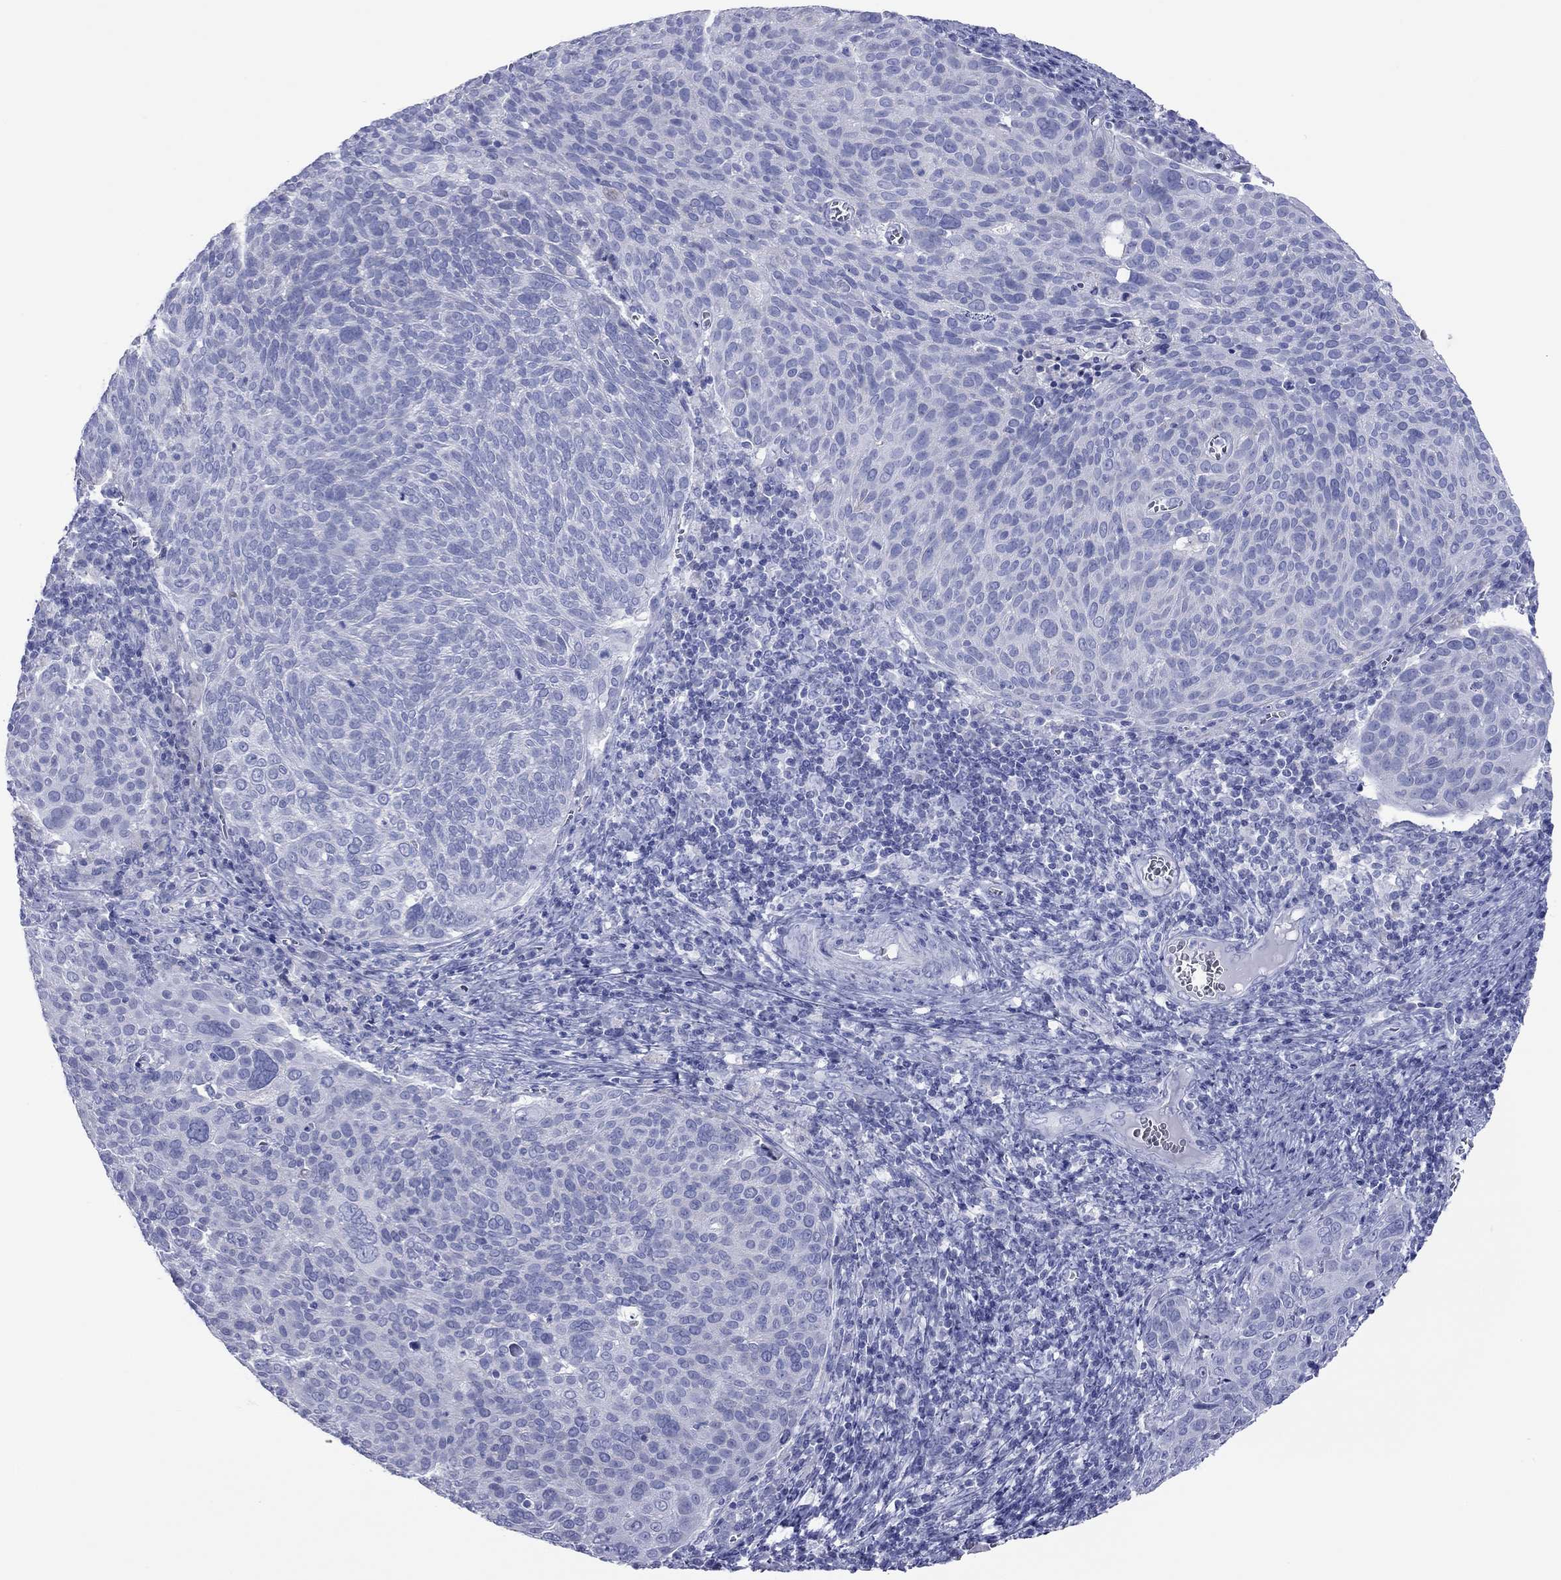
{"staining": {"intensity": "negative", "quantity": "none", "location": "none"}, "tissue": "cervical cancer", "cell_type": "Tumor cells", "image_type": "cancer", "snomed": [{"axis": "morphology", "description": "Squamous cell carcinoma, NOS"}, {"axis": "topography", "description": "Cervix"}], "caption": "Cervical cancer was stained to show a protein in brown. There is no significant positivity in tumor cells. The staining is performed using DAB brown chromogen with nuclei counter-stained in using hematoxylin.", "gene": "VSIG10", "patient": {"sex": "female", "age": 39}}